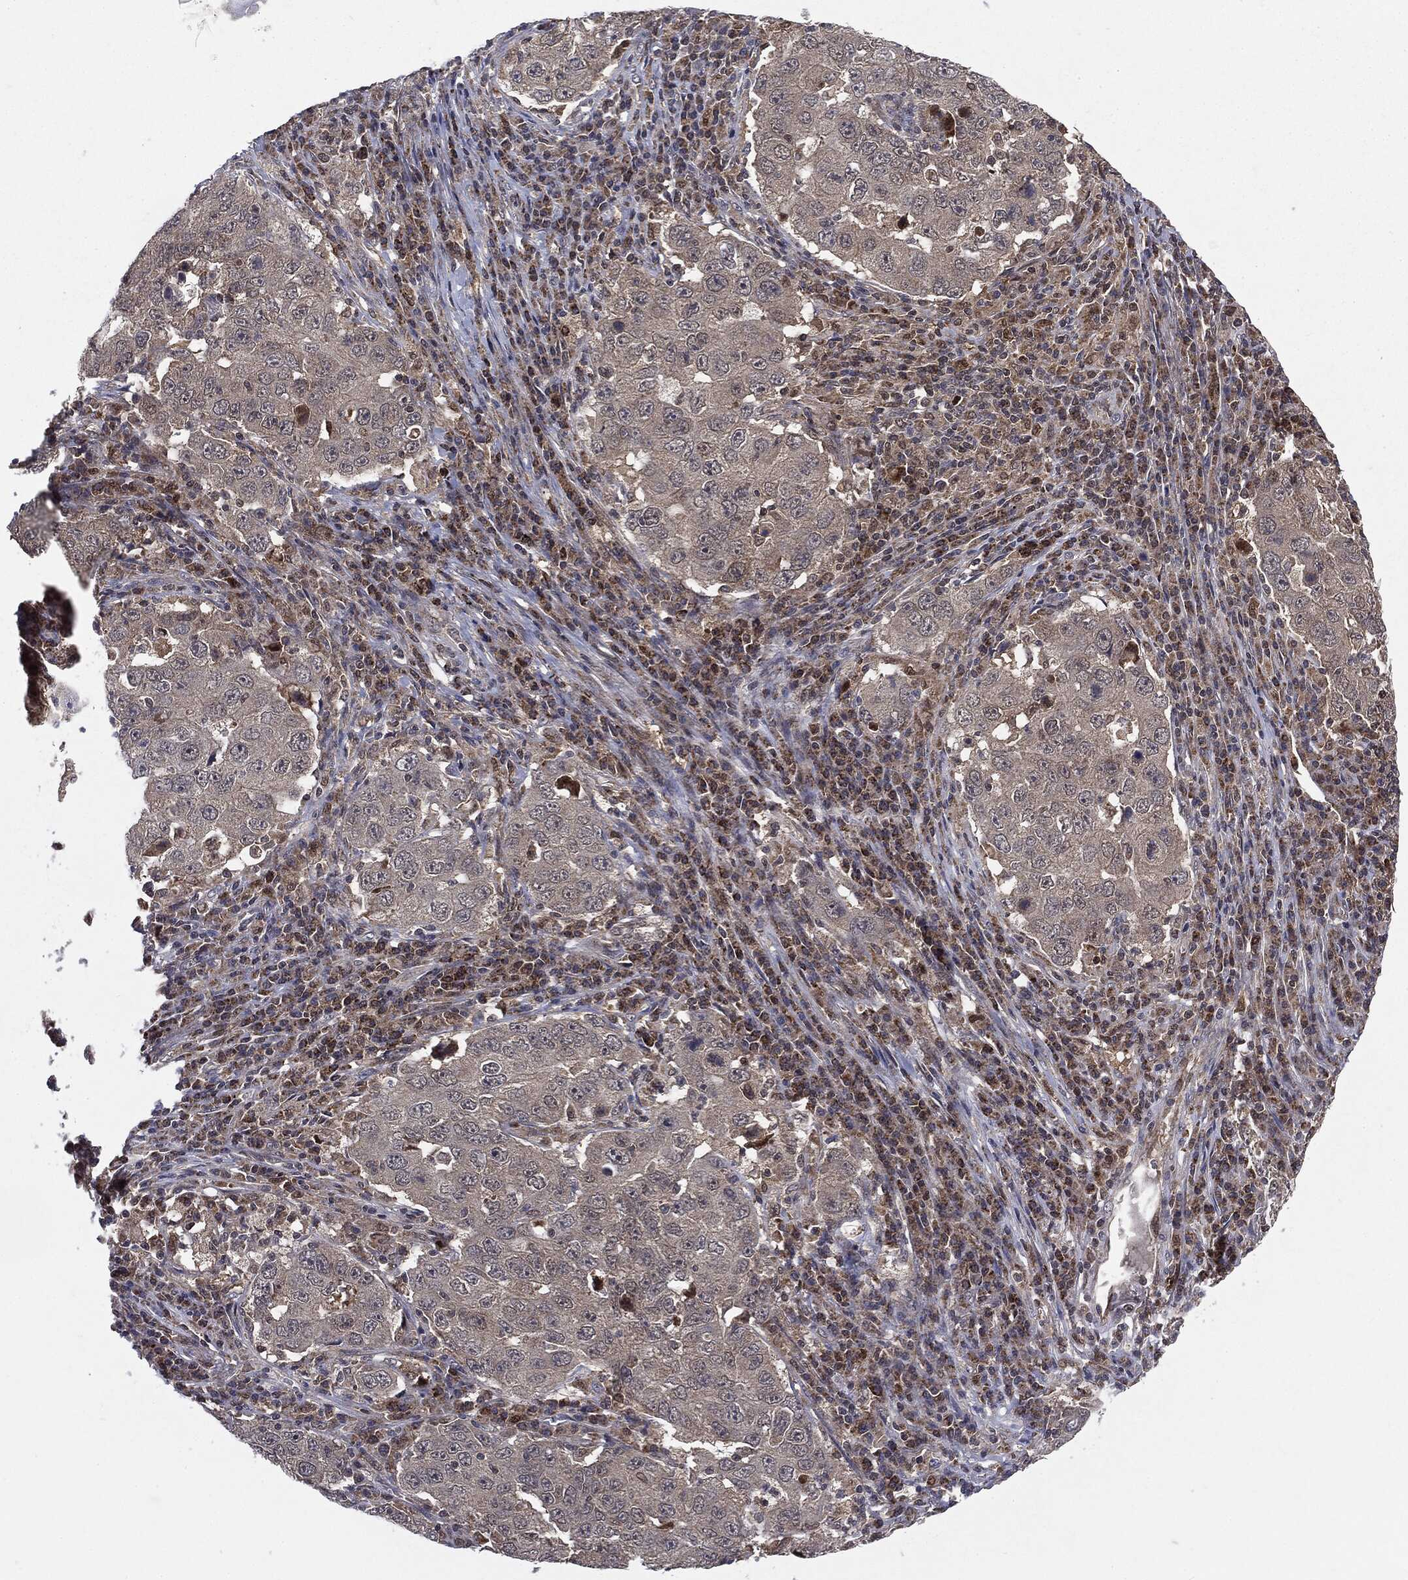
{"staining": {"intensity": "negative", "quantity": "none", "location": "none"}, "tissue": "lung cancer", "cell_type": "Tumor cells", "image_type": "cancer", "snomed": [{"axis": "morphology", "description": "Adenocarcinoma, NOS"}, {"axis": "topography", "description": "Lung"}], "caption": "Immunohistochemical staining of lung cancer (adenocarcinoma) shows no significant positivity in tumor cells. (DAB (3,3'-diaminobenzidine) IHC visualized using brightfield microscopy, high magnification).", "gene": "PTPA", "patient": {"sex": "male", "age": 73}}